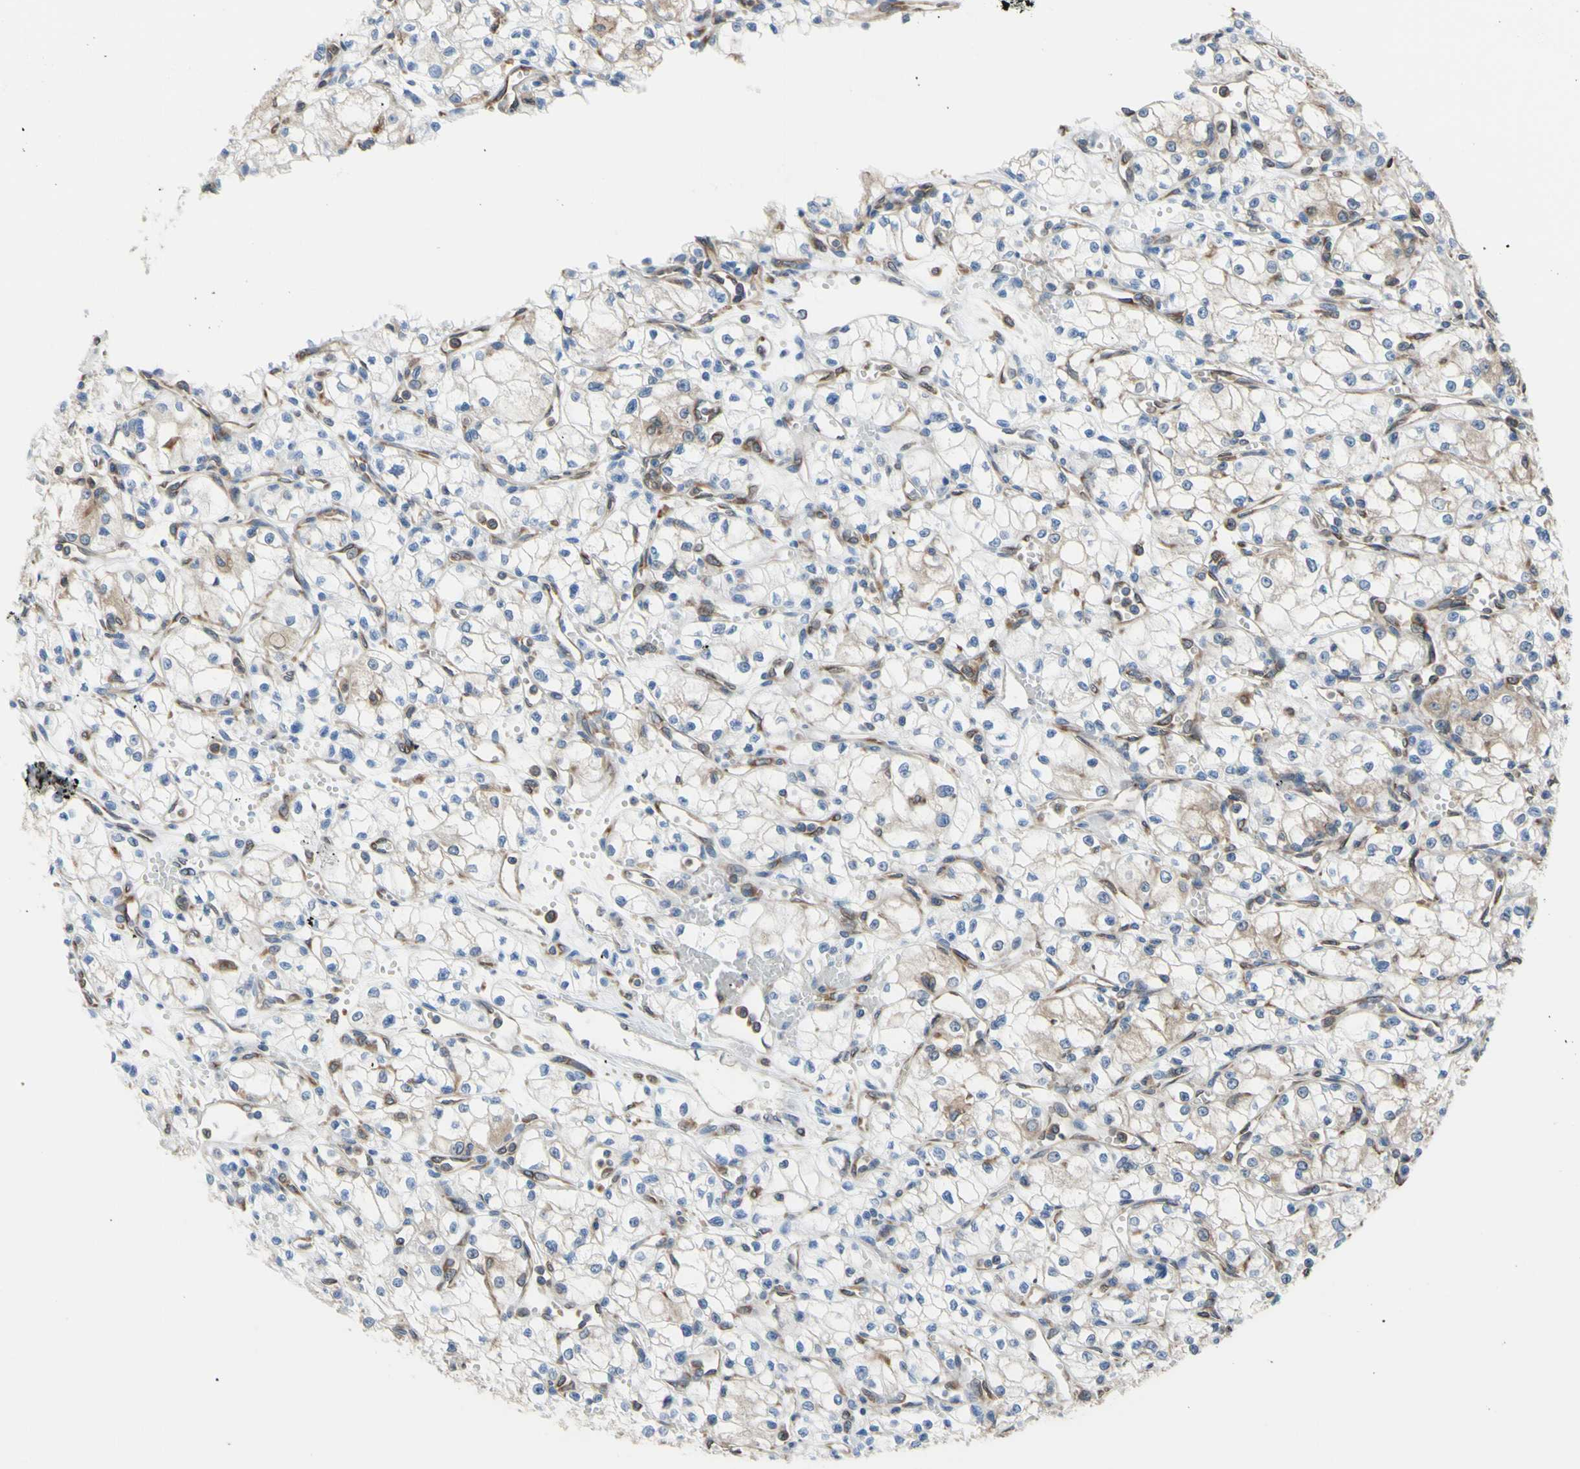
{"staining": {"intensity": "weak", "quantity": "25%-75%", "location": "cytoplasmic/membranous"}, "tissue": "renal cancer", "cell_type": "Tumor cells", "image_type": "cancer", "snomed": [{"axis": "morphology", "description": "Normal tissue, NOS"}, {"axis": "morphology", "description": "Adenocarcinoma, NOS"}, {"axis": "topography", "description": "Kidney"}], "caption": "Renal adenocarcinoma stained with a brown dye reveals weak cytoplasmic/membranous positive positivity in about 25%-75% of tumor cells.", "gene": "MGST2", "patient": {"sex": "male", "age": 59}}